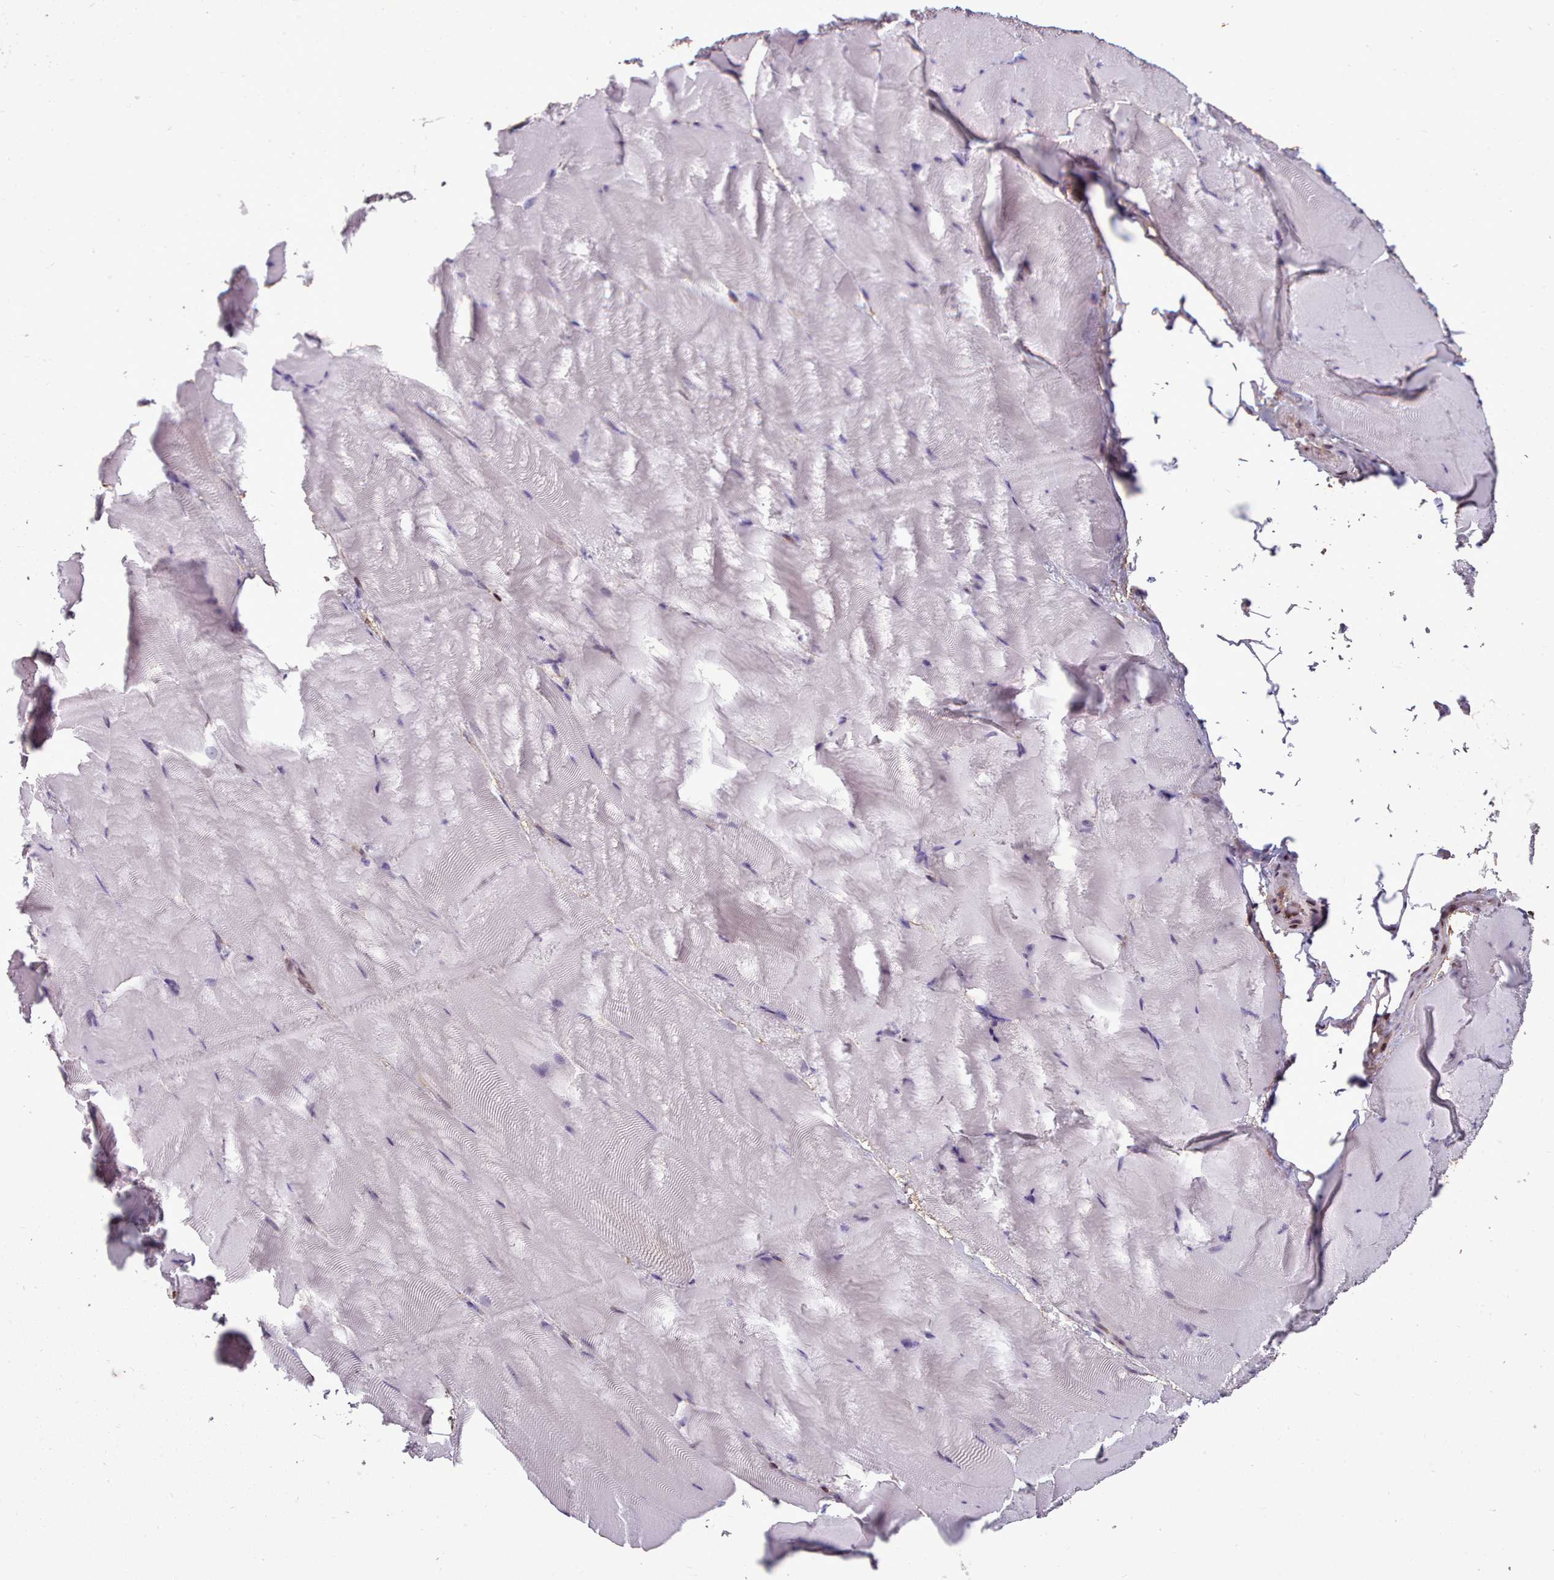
{"staining": {"intensity": "moderate", "quantity": "25%-75%", "location": "nuclear"}, "tissue": "skeletal muscle", "cell_type": "Myocytes", "image_type": "normal", "snomed": [{"axis": "morphology", "description": "Normal tissue, NOS"}, {"axis": "topography", "description": "Skeletal muscle"}], "caption": "Immunohistochemical staining of benign skeletal muscle demonstrates 25%-75% levels of moderate nuclear protein staining in approximately 25%-75% of myocytes. The staining is performed using DAB brown chromogen to label protein expression. The nuclei are counter-stained blue using hematoxylin.", "gene": "ENSA", "patient": {"sex": "female", "age": 64}}